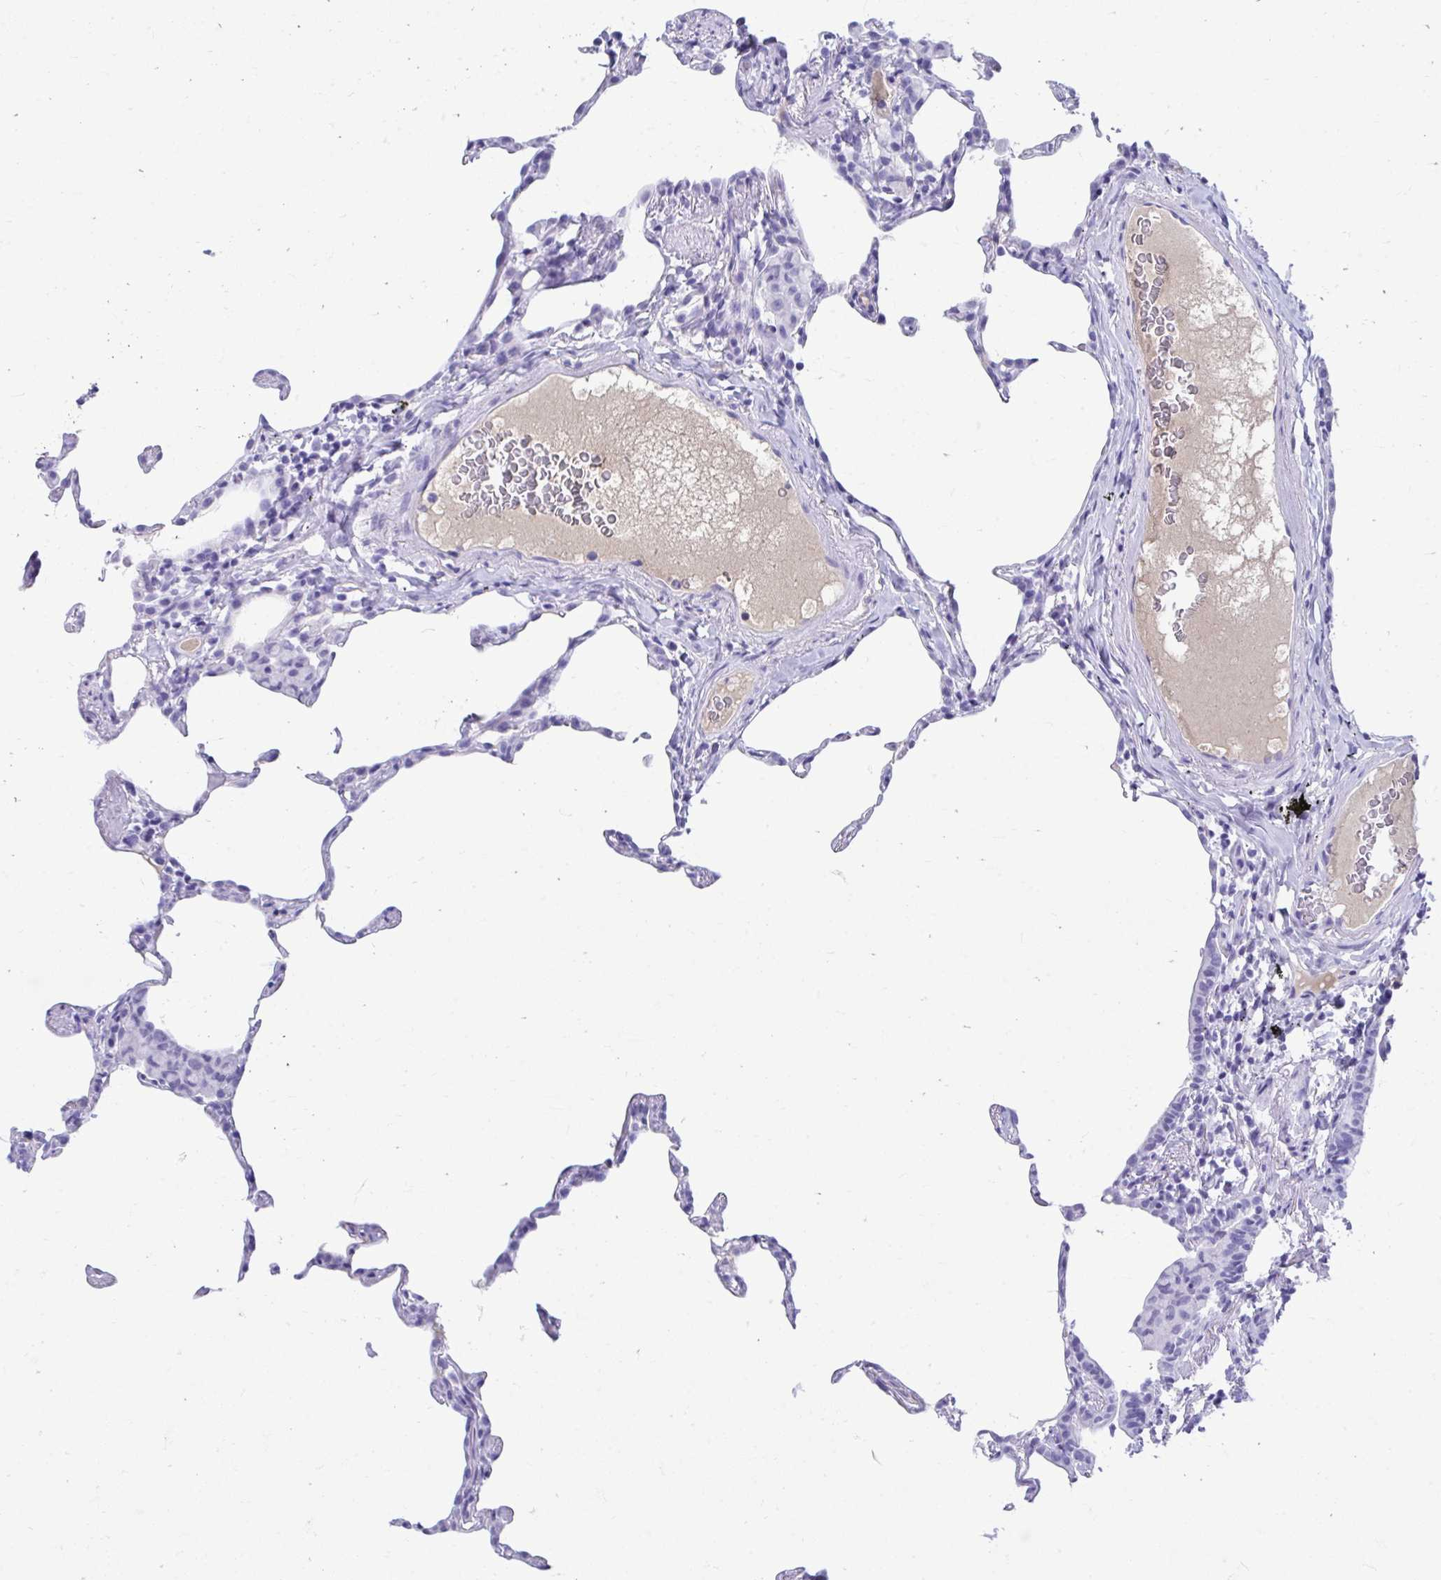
{"staining": {"intensity": "negative", "quantity": "none", "location": "none"}, "tissue": "lung", "cell_type": "Alveolar cells", "image_type": "normal", "snomed": [{"axis": "morphology", "description": "Normal tissue, NOS"}, {"axis": "topography", "description": "Lung"}], "caption": "Immunohistochemistry micrograph of unremarkable lung: lung stained with DAB (3,3'-diaminobenzidine) shows no significant protein expression in alveolar cells.", "gene": "SMIM9", "patient": {"sex": "female", "age": 57}}